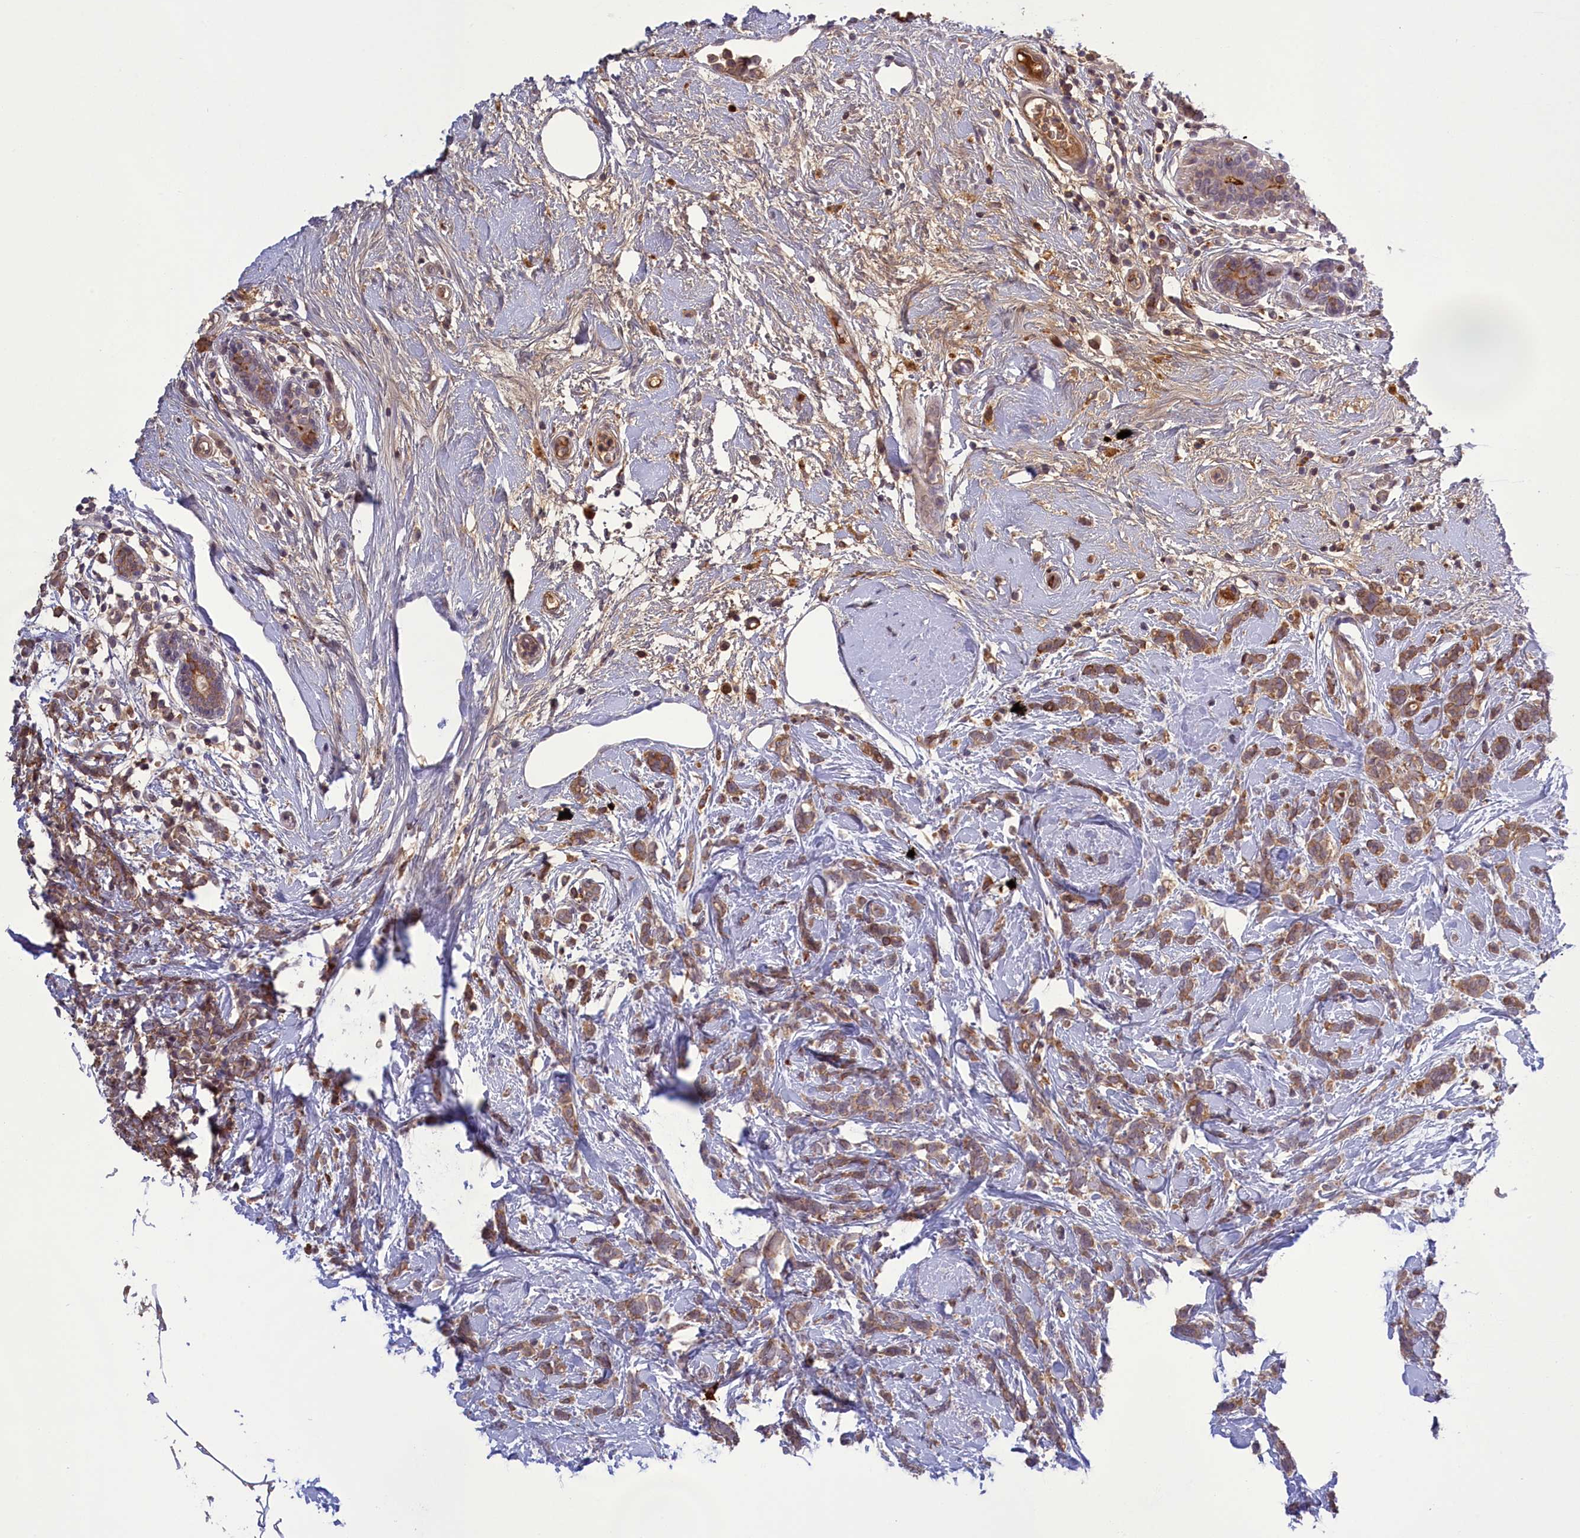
{"staining": {"intensity": "moderate", "quantity": ">75%", "location": "cytoplasmic/membranous"}, "tissue": "breast cancer", "cell_type": "Tumor cells", "image_type": "cancer", "snomed": [{"axis": "morphology", "description": "Lobular carcinoma"}, {"axis": "topography", "description": "Breast"}], "caption": "This micrograph shows lobular carcinoma (breast) stained with IHC to label a protein in brown. The cytoplasmic/membranous of tumor cells show moderate positivity for the protein. Nuclei are counter-stained blue.", "gene": "RRAD", "patient": {"sex": "female", "age": 58}}